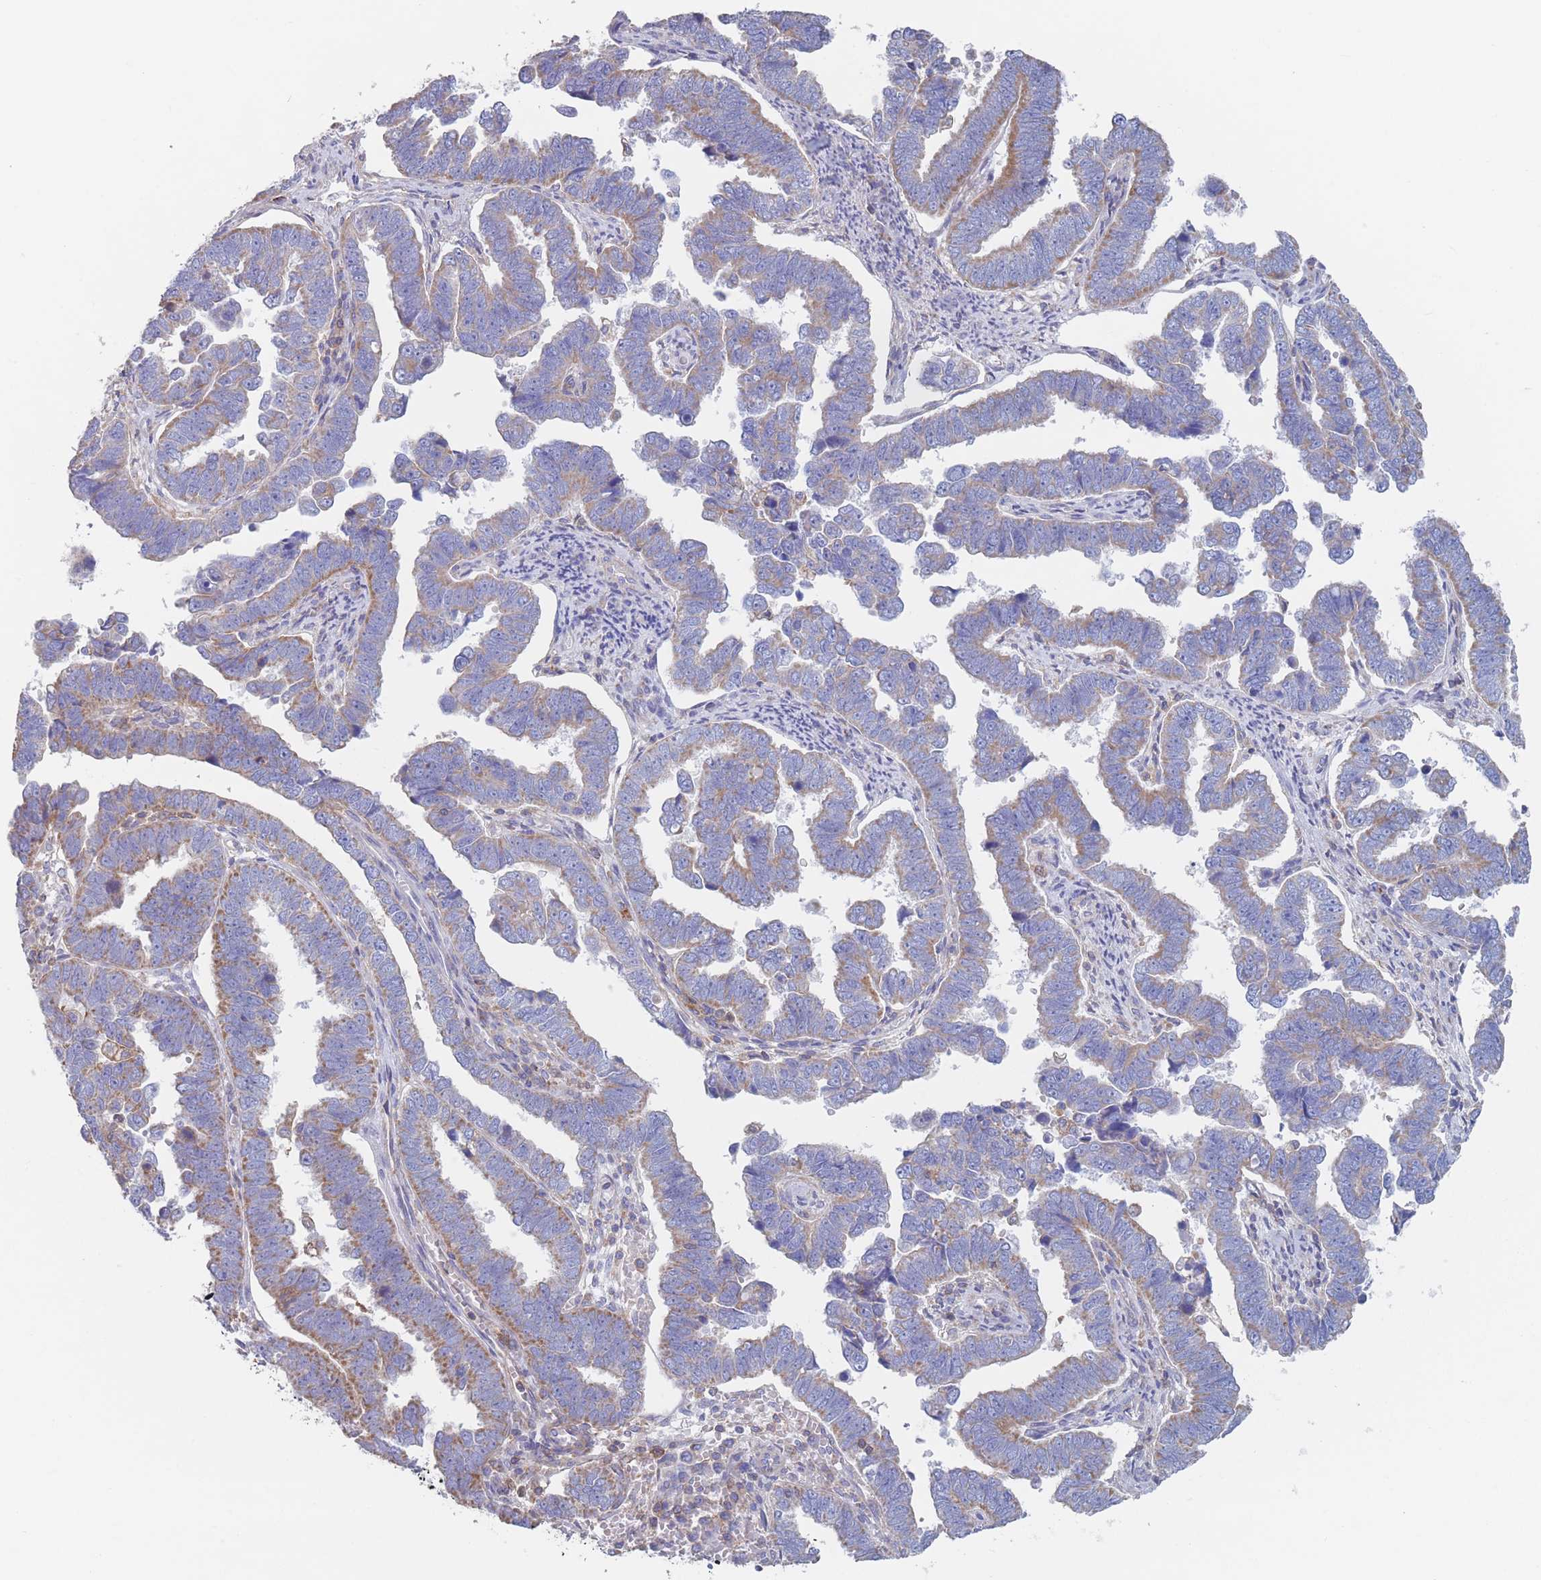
{"staining": {"intensity": "moderate", "quantity": "25%-75%", "location": "cytoplasmic/membranous"}, "tissue": "endometrial cancer", "cell_type": "Tumor cells", "image_type": "cancer", "snomed": [{"axis": "morphology", "description": "Adenocarcinoma, NOS"}, {"axis": "topography", "description": "Endometrium"}], "caption": "Immunohistochemistry (IHC) (DAB (3,3'-diaminobenzidine)) staining of endometrial cancer exhibits moderate cytoplasmic/membranous protein positivity in approximately 25%-75% of tumor cells.", "gene": "ADH1A", "patient": {"sex": "female", "age": 75}}